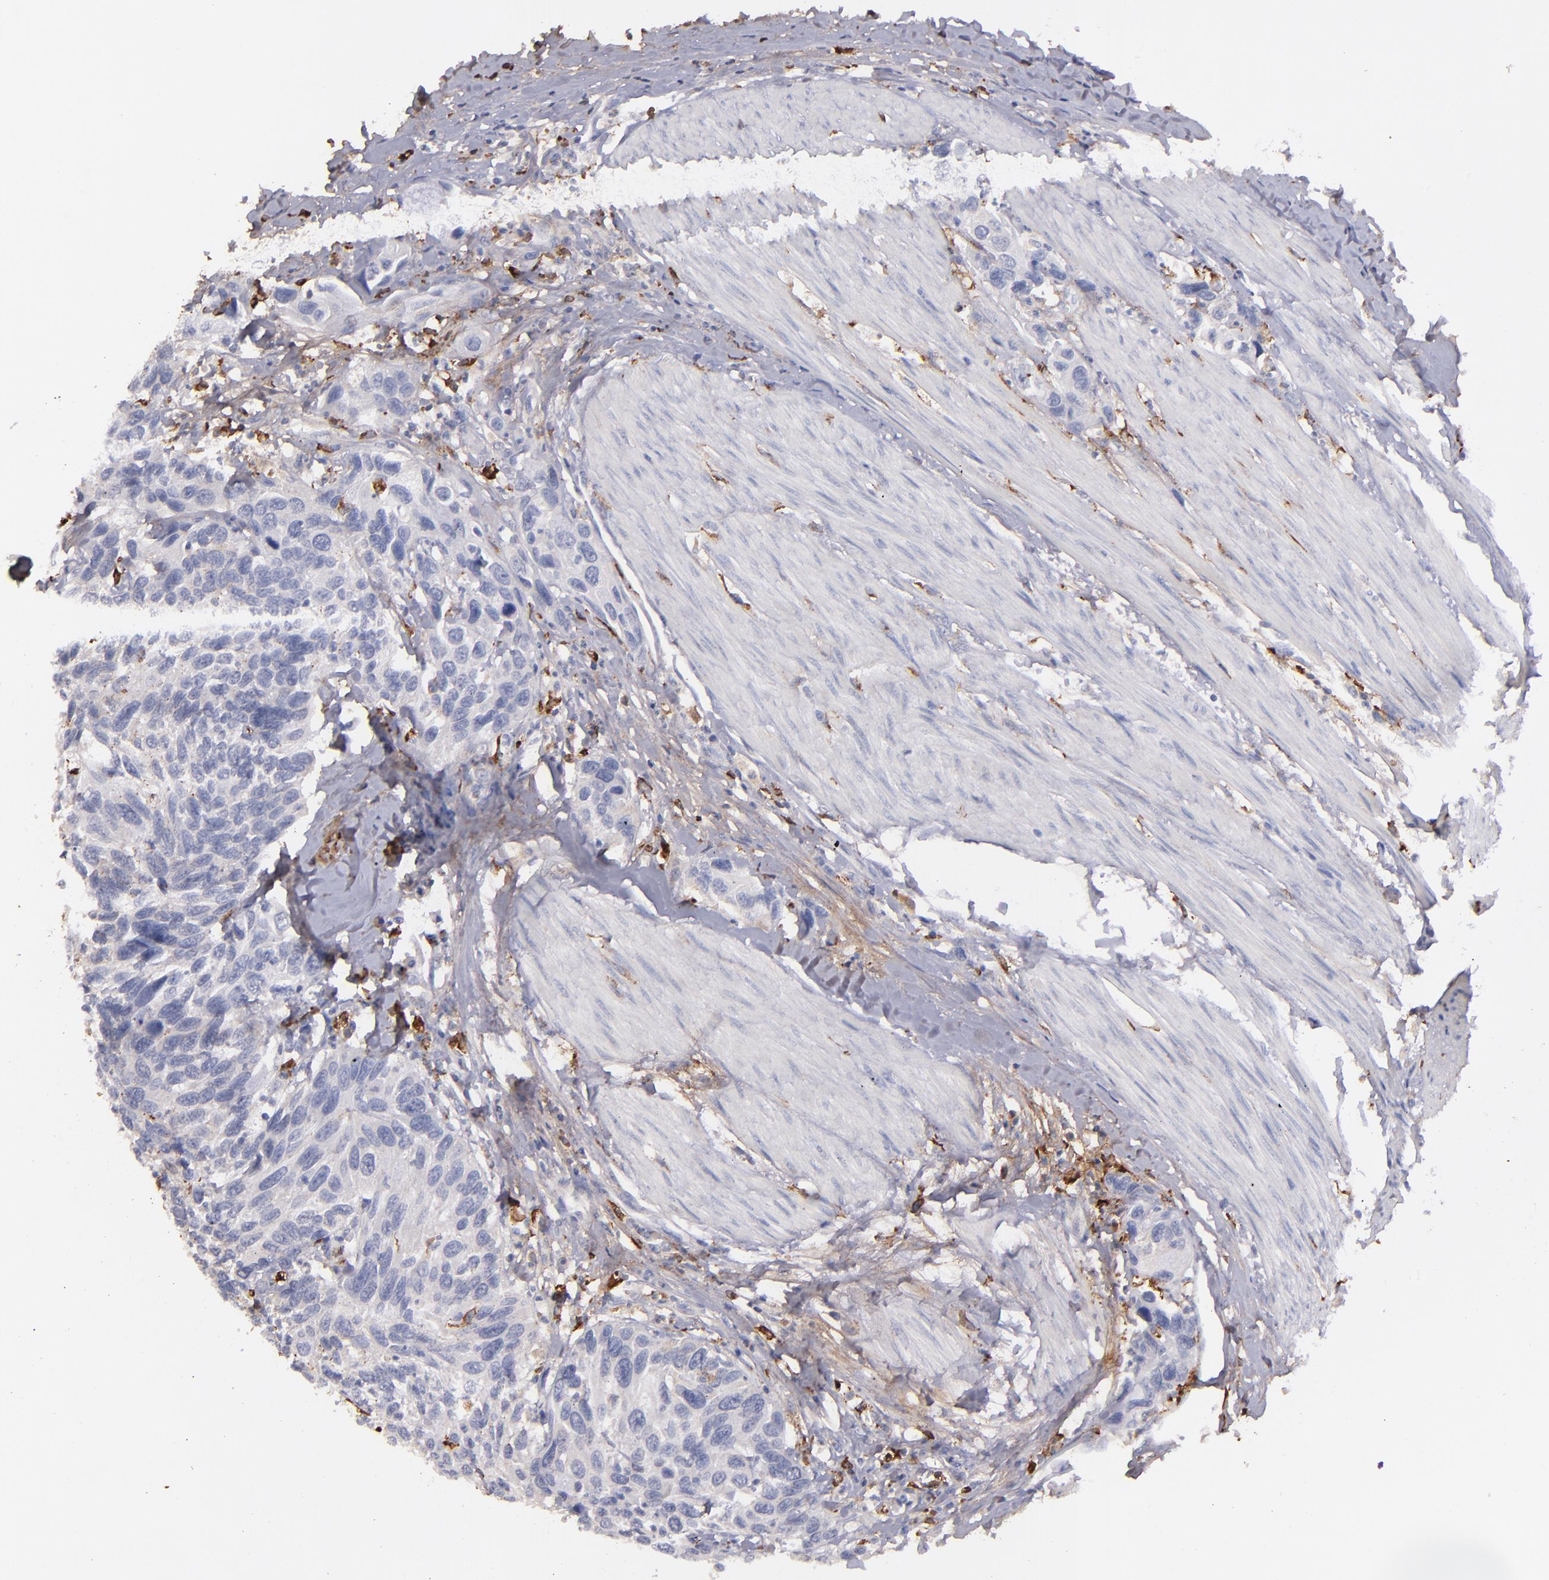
{"staining": {"intensity": "weak", "quantity": "<25%", "location": "cytoplasmic/membranous"}, "tissue": "urothelial cancer", "cell_type": "Tumor cells", "image_type": "cancer", "snomed": [{"axis": "morphology", "description": "Urothelial carcinoma, High grade"}, {"axis": "topography", "description": "Urinary bladder"}], "caption": "High-grade urothelial carcinoma was stained to show a protein in brown. There is no significant expression in tumor cells.", "gene": "C1QA", "patient": {"sex": "male", "age": 66}}